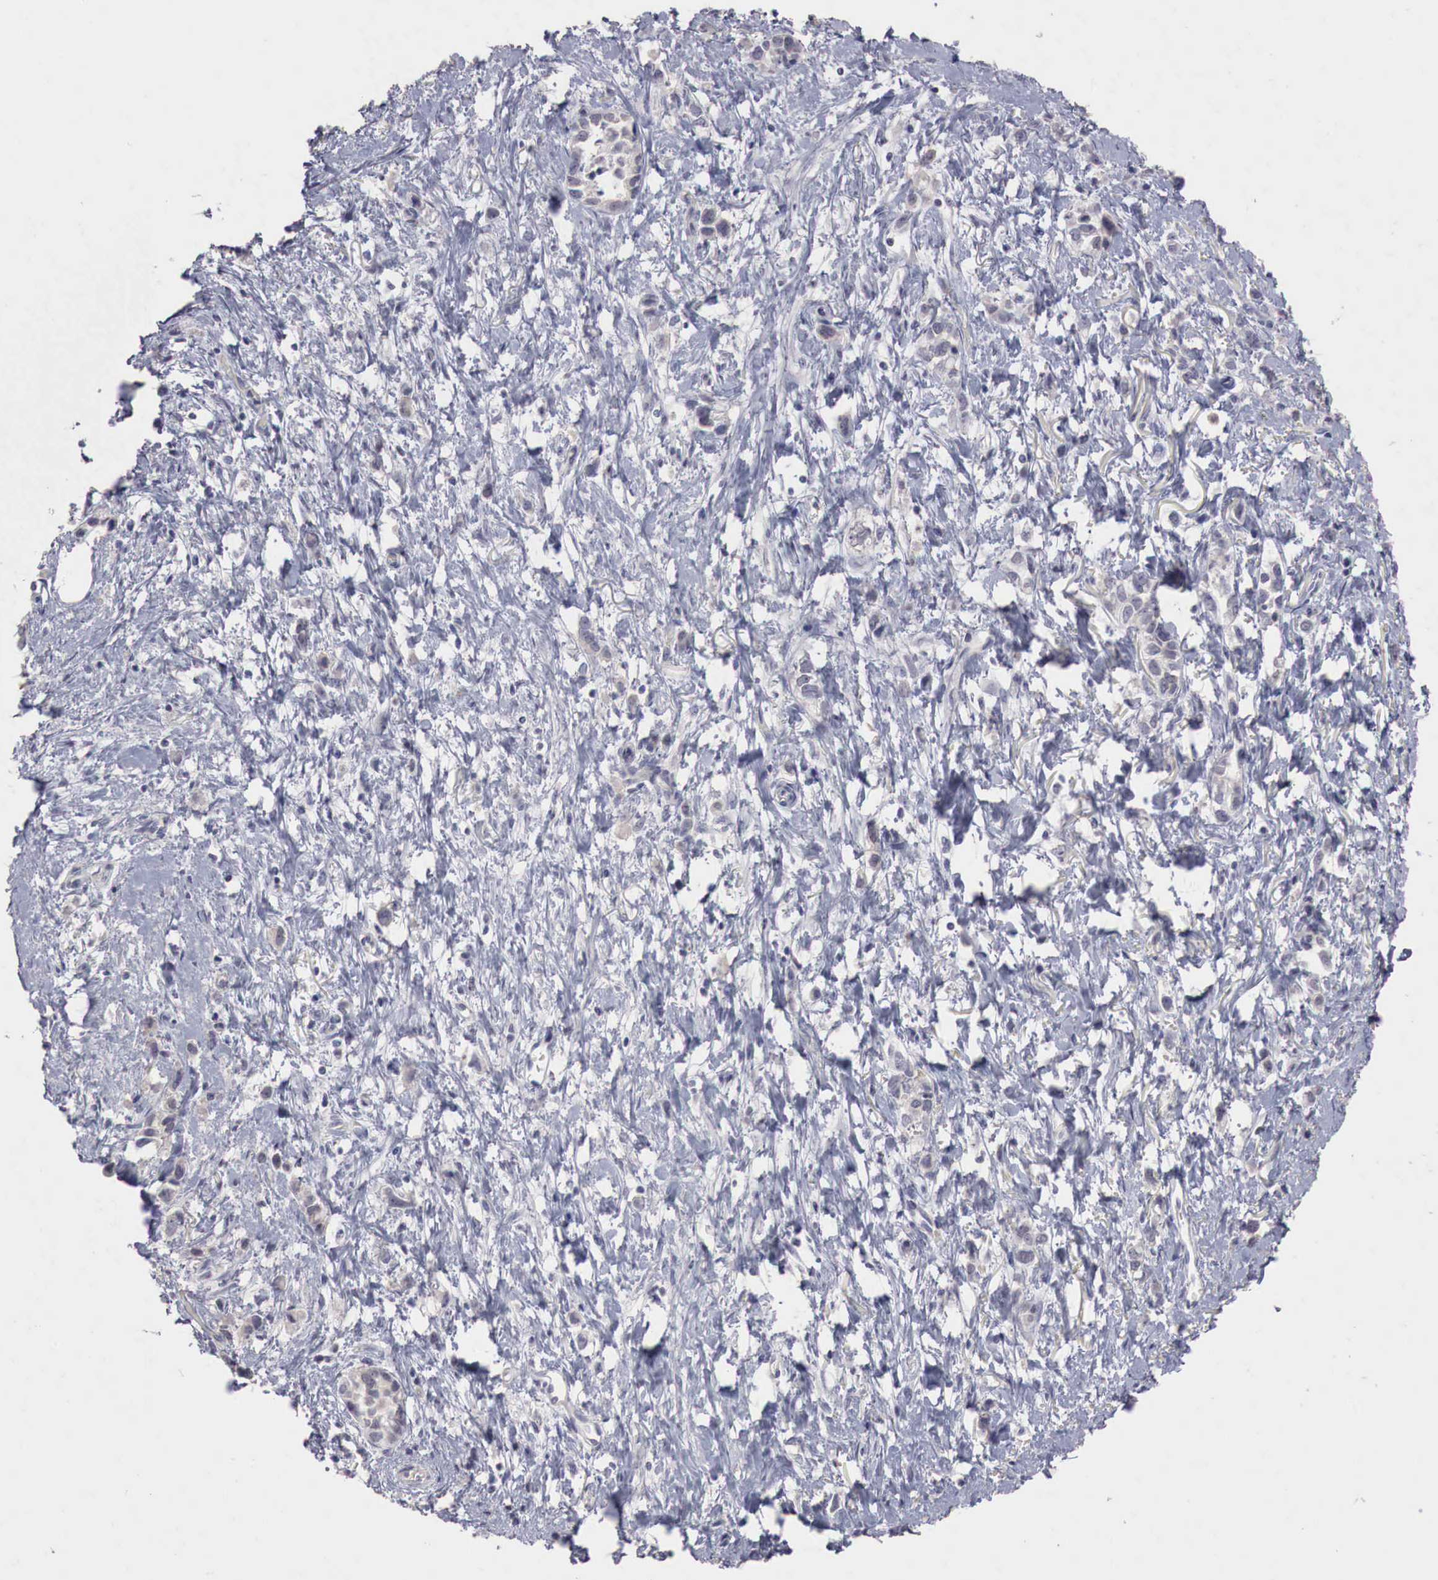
{"staining": {"intensity": "negative", "quantity": "none", "location": "none"}, "tissue": "stomach cancer", "cell_type": "Tumor cells", "image_type": "cancer", "snomed": [{"axis": "morphology", "description": "Adenocarcinoma, NOS"}, {"axis": "topography", "description": "Stomach, upper"}], "caption": "Tumor cells show no significant staining in stomach cancer.", "gene": "GATA1", "patient": {"sex": "male", "age": 76}}